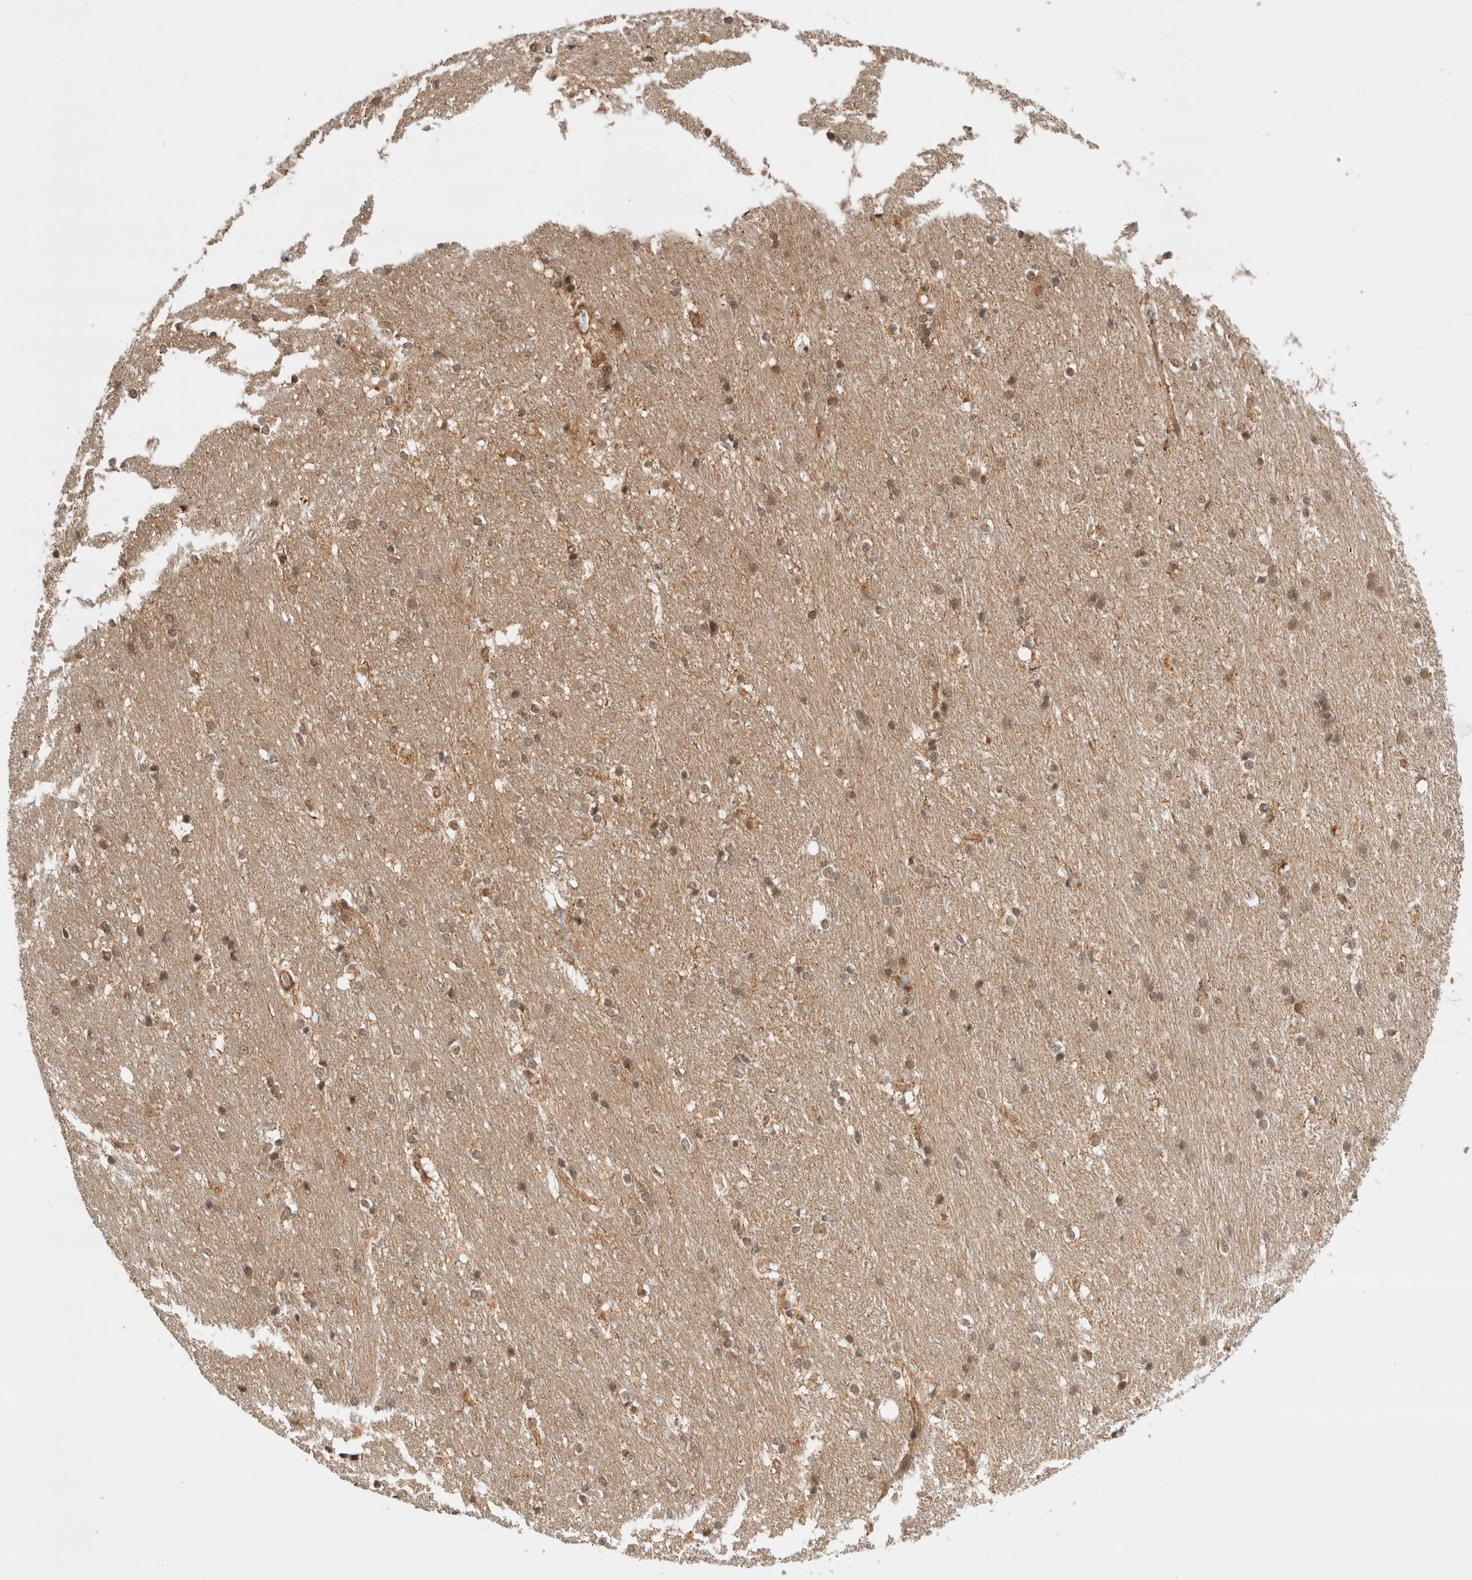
{"staining": {"intensity": "weak", "quantity": "<25%", "location": "nuclear"}, "tissue": "caudate", "cell_type": "Glial cells", "image_type": "normal", "snomed": [{"axis": "morphology", "description": "Normal tissue, NOS"}, {"axis": "topography", "description": "Lateral ventricle wall"}], "caption": "Immunohistochemical staining of unremarkable human caudate displays no significant expression in glial cells.", "gene": "OTUD6B", "patient": {"sex": "female", "age": 19}}